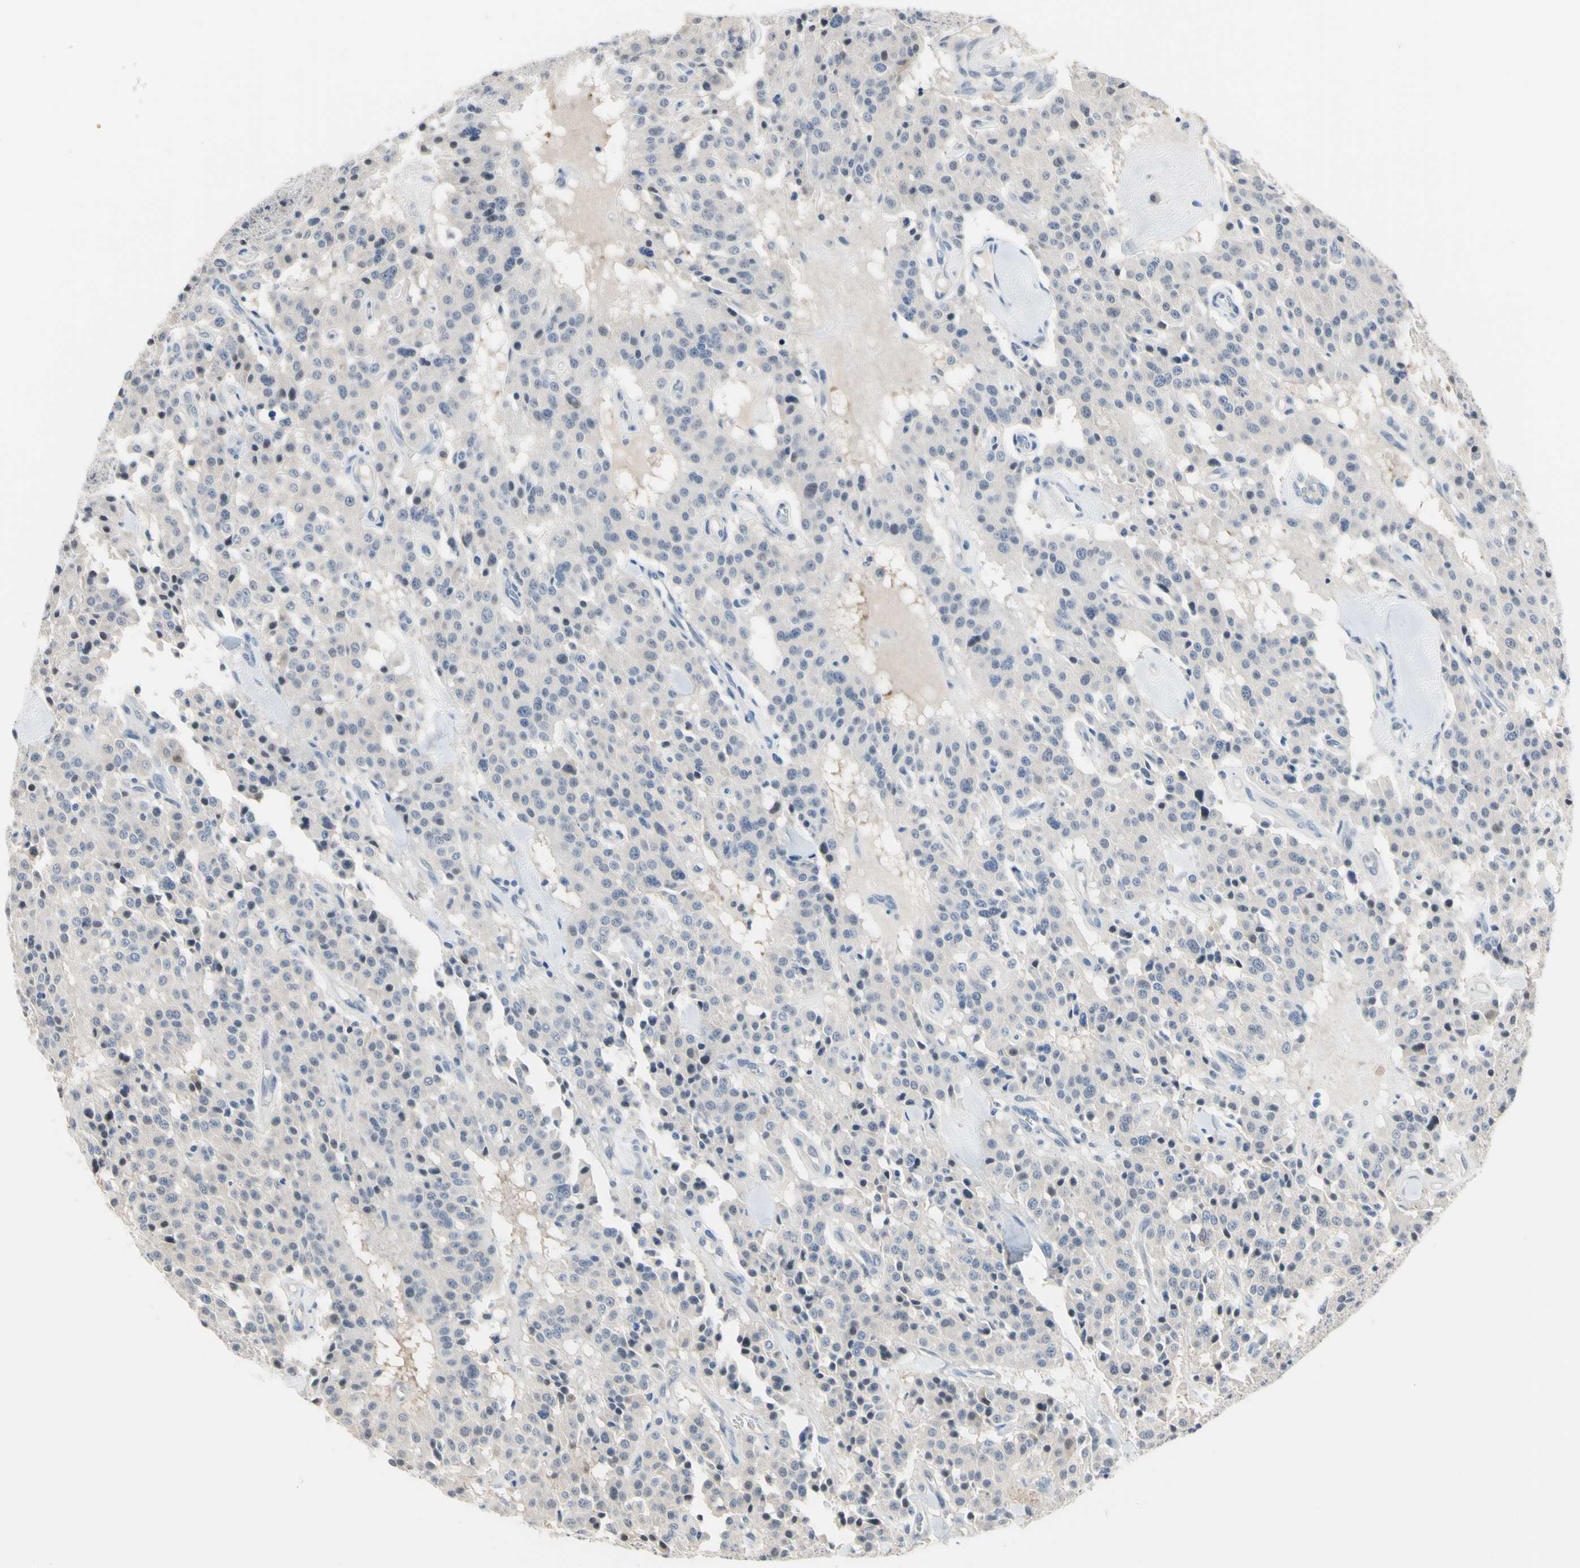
{"staining": {"intensity": "weak", "quantity": "25%-75%", "location": "cytoplasmic/membranous"}, "tissue": "carcinoid", "cell_type": "Tumor cells", "image_type": "cancer", "snomed": [{"axis": "morphology", "description": "Carcinoid, malignant, NOS"}, {"axis": "topography", "description": "Lung"}], "caption": "IHC (DAB (3,3'-diaminobenzidine)) staining of carcinoid displays weak cytoplasmic/membranous protein staining in approximately 25%-75% of tumor cells.", "gene": "HSPA4", "patient": {"sex": "male", "age": 30}}